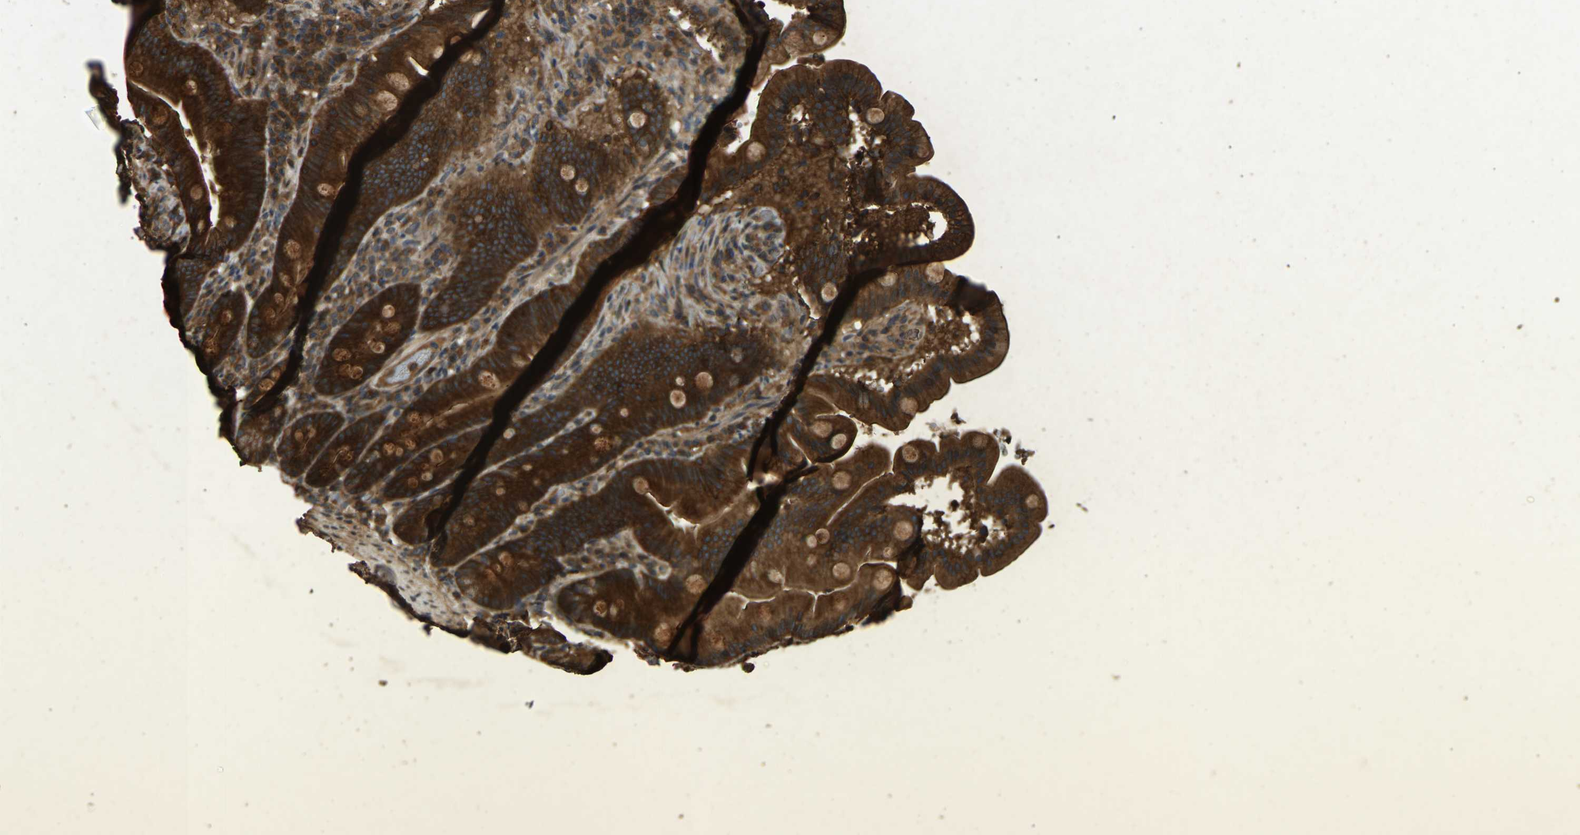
{"staining": {"intensity": "strong", "quantity": ">75%", "location": "cytoplasmic/membranous"}, "tissue": "duodenum", "cell_type": "Glandular cells", "image_type": "normal", "snomed": [{"axis": "morphology", "description": "Normal tissue, NOS"}, {"axis": "topography", "description": "Duodenum"}], "caption": "High-power microscopy captured an IHC histopathology image of benign duodenum, revealing strong cytoplasmic/membranous staining in about >75% of glandular cells. The protein of interest is stained brown, and the nuclei are stained in blue (DAB IHC with brightfield microscopy, high magnification).", "gene": "ATP8B1", "patient": {"sex": "male", "age": 54}}